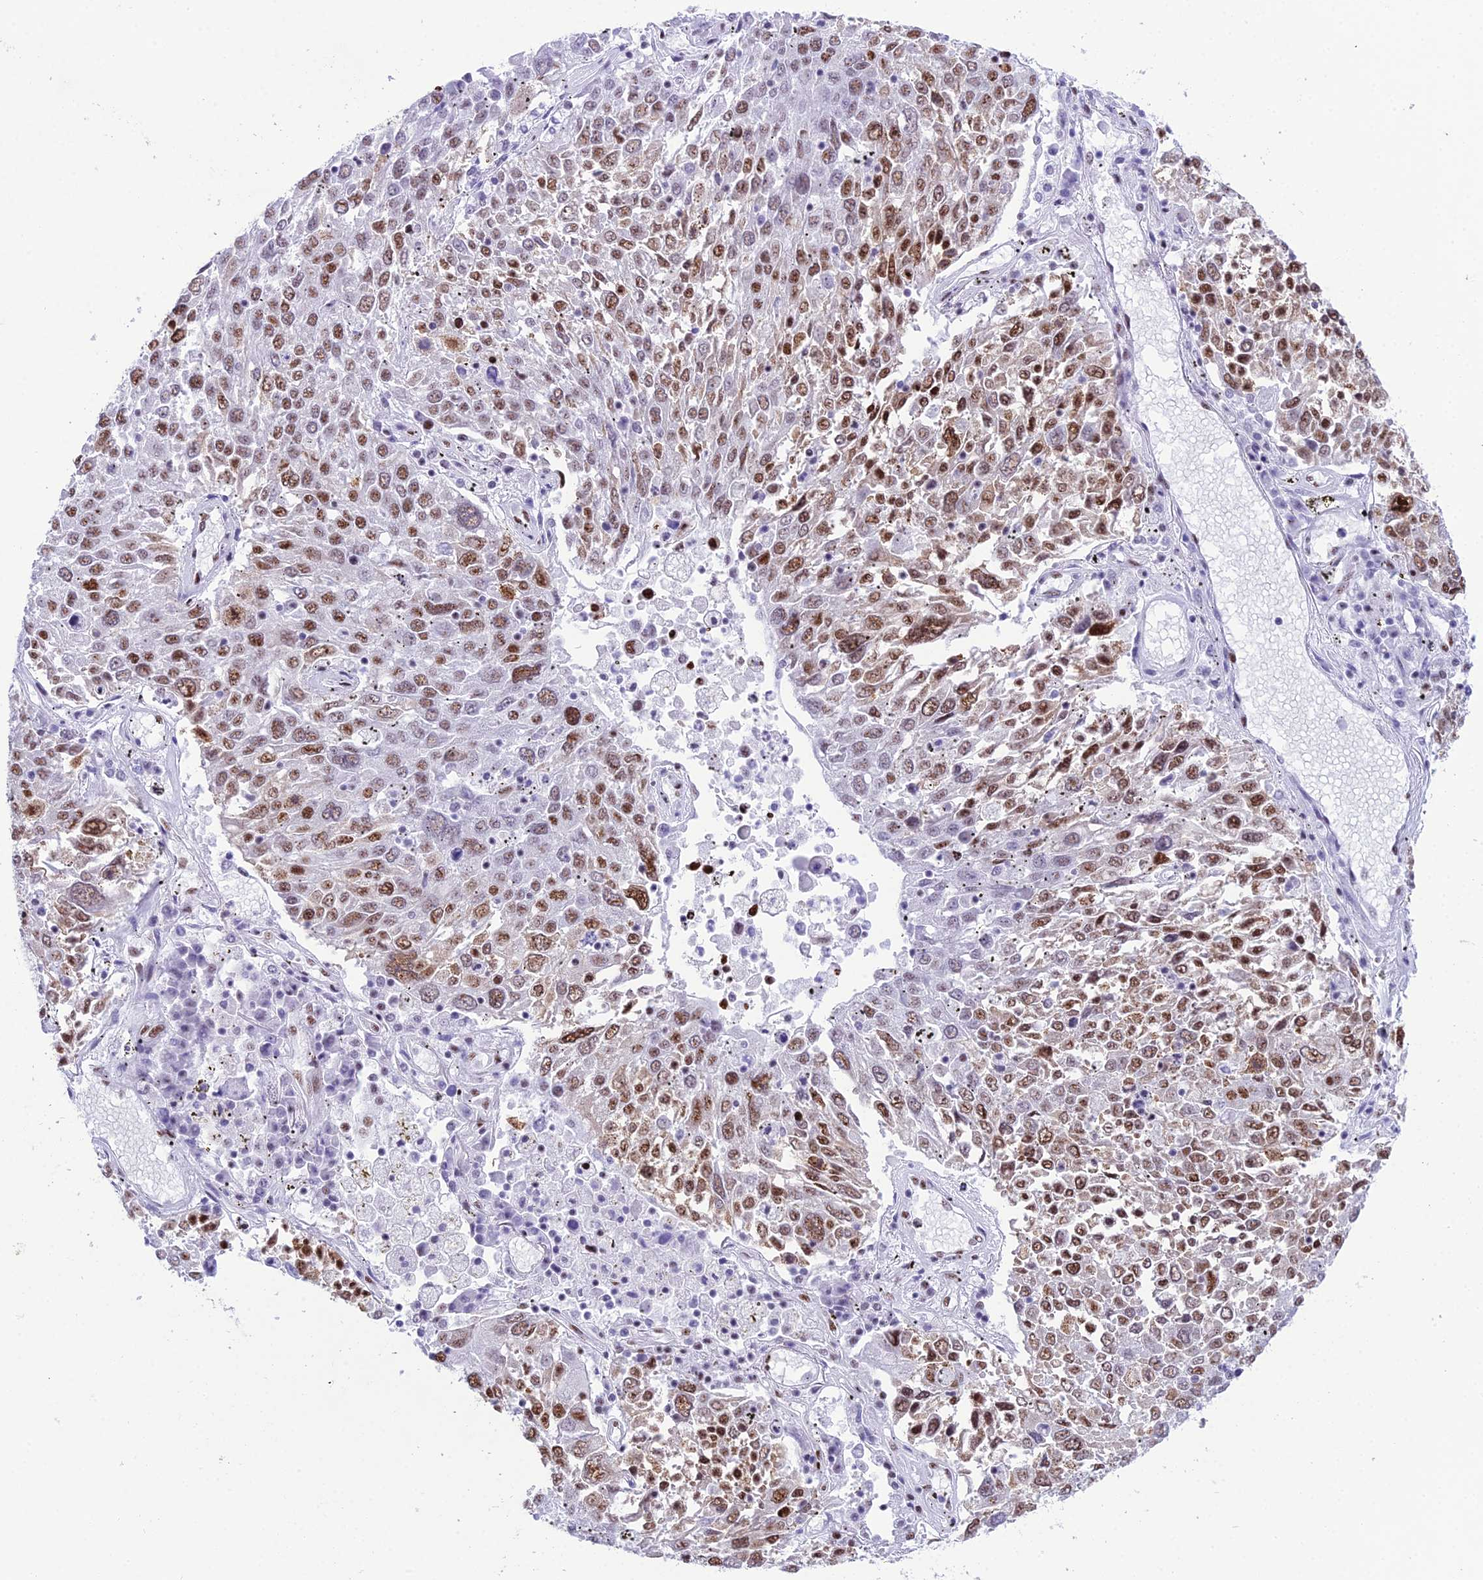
{"staining": {"intensity": "moderate", "quantity": ">75%", "location": "nuclear"}, "tissue": "lung cancer", "cell_type": "Tumor cells", "image_type": "cancer", "snomed": [{"axis": "morphology", "description": "Squamous cell carcinoma, NOS"}, {"axis": "topography", "description": "Lung"}], "caption": "Immunohistochemical staining of human squamous cell carcinoma (lung) demonstrates moderate nuclear protein expression in approximately >75% of tumor cells.", "gene": "RNPS1", "patient": {"sex": "male", "age": 65}}